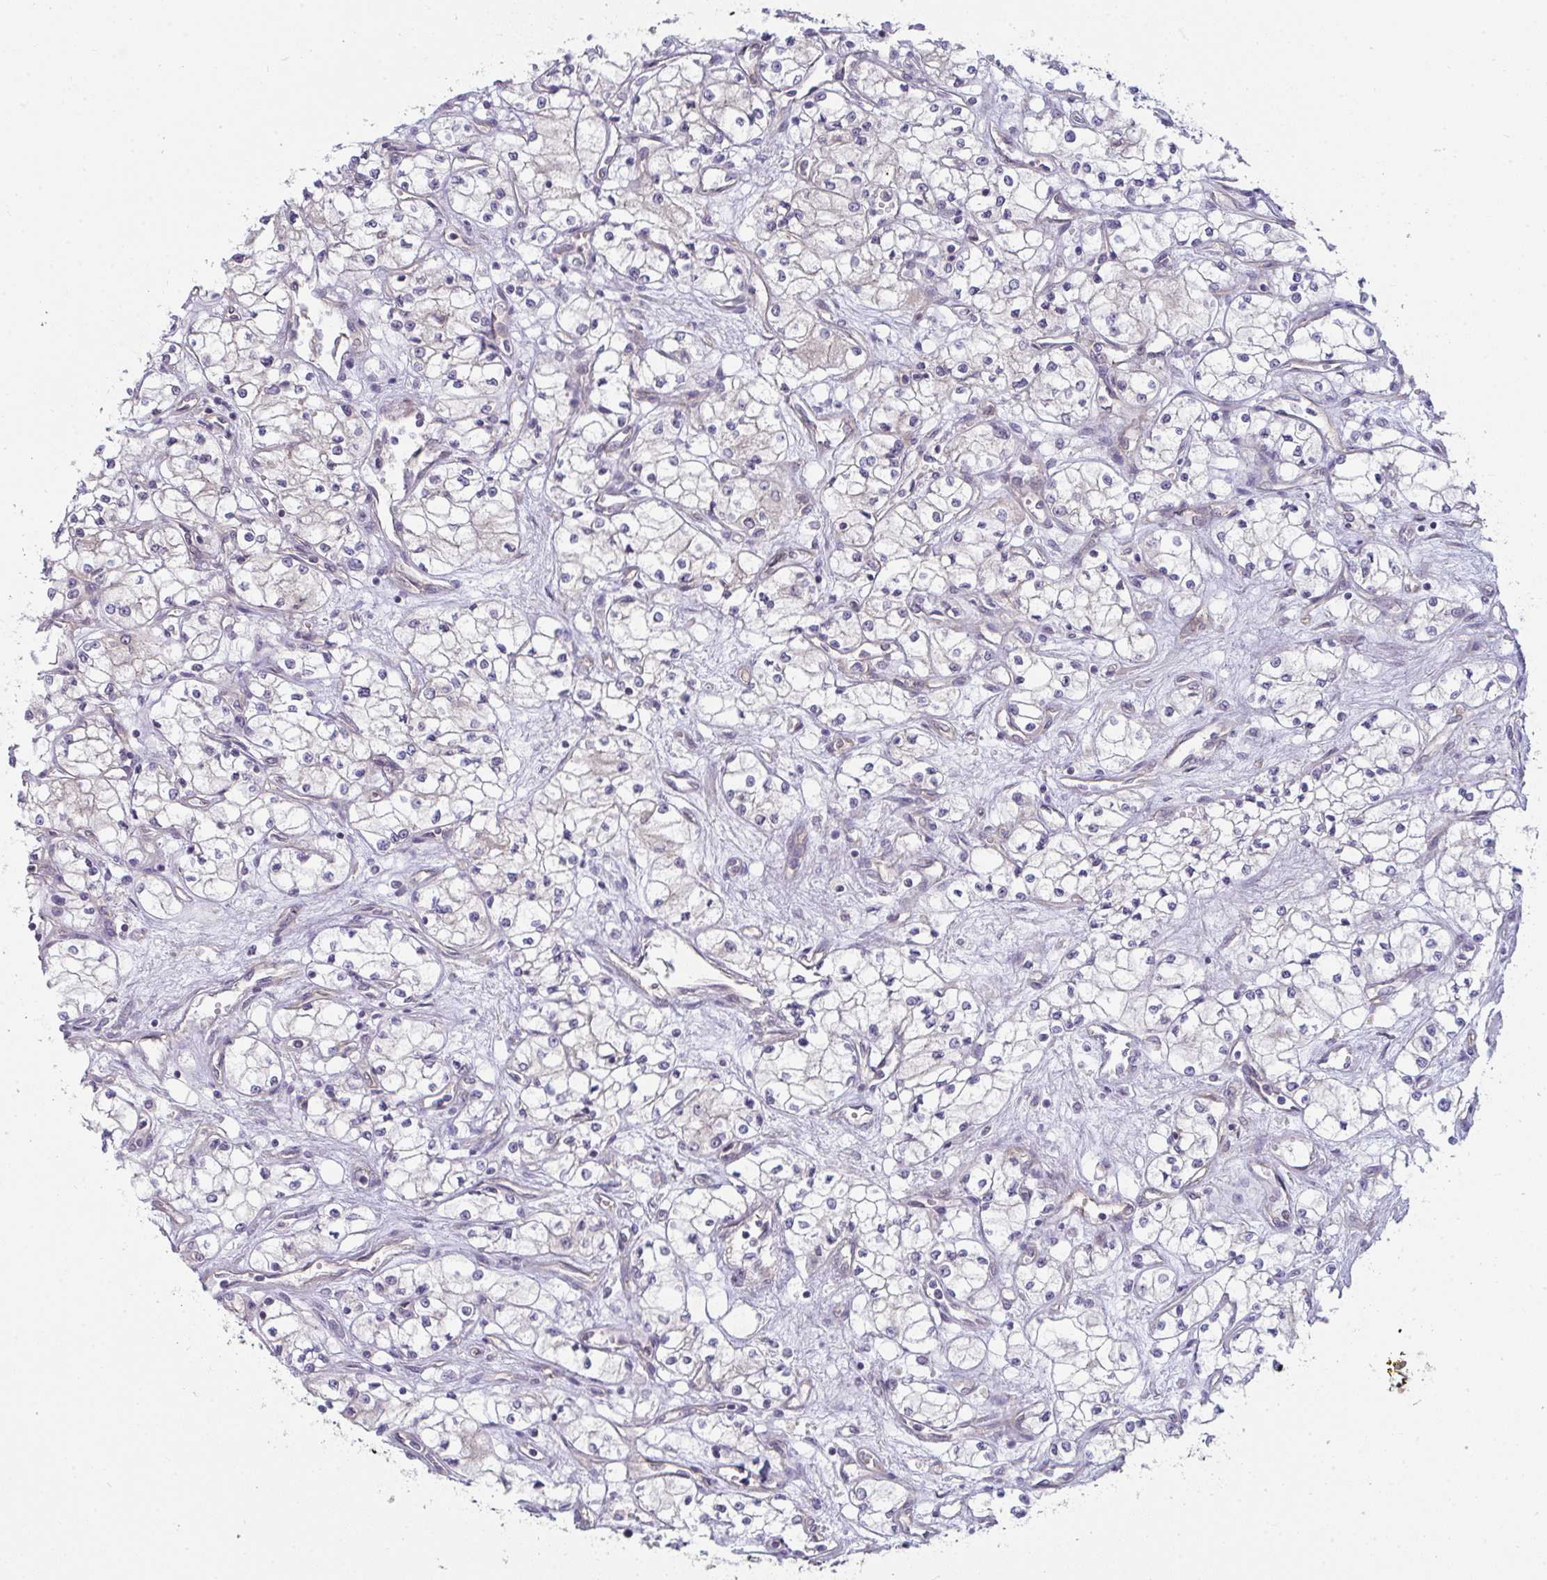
{"staining": {"intensity": "negative", "quantity": "none", "location": "none"}, "tissue": "renal cancer", "cell_type": "Tumor cells", "image_type": "cancer", "snomed": [{"axis": "morphology", "description": "Normal tissue, NOS"}, {"axis": "morphology", "description": "Adenocarcinoma, NOS"}, {"axis": "topography", "description": "Kidney"}], "caption": "High power microscopy micrograph of an immunohistochemistry (IHC) histopathology image of renal cancer (adenocarcinoma), revealing no significant expression in tumor cells. (DAB (3,3'-diaminobenzidine) IHC visualized using brightfield microscopy, high magnification).", "gene": "CASP9", "patient": {"sex": "male", "age": 59}}